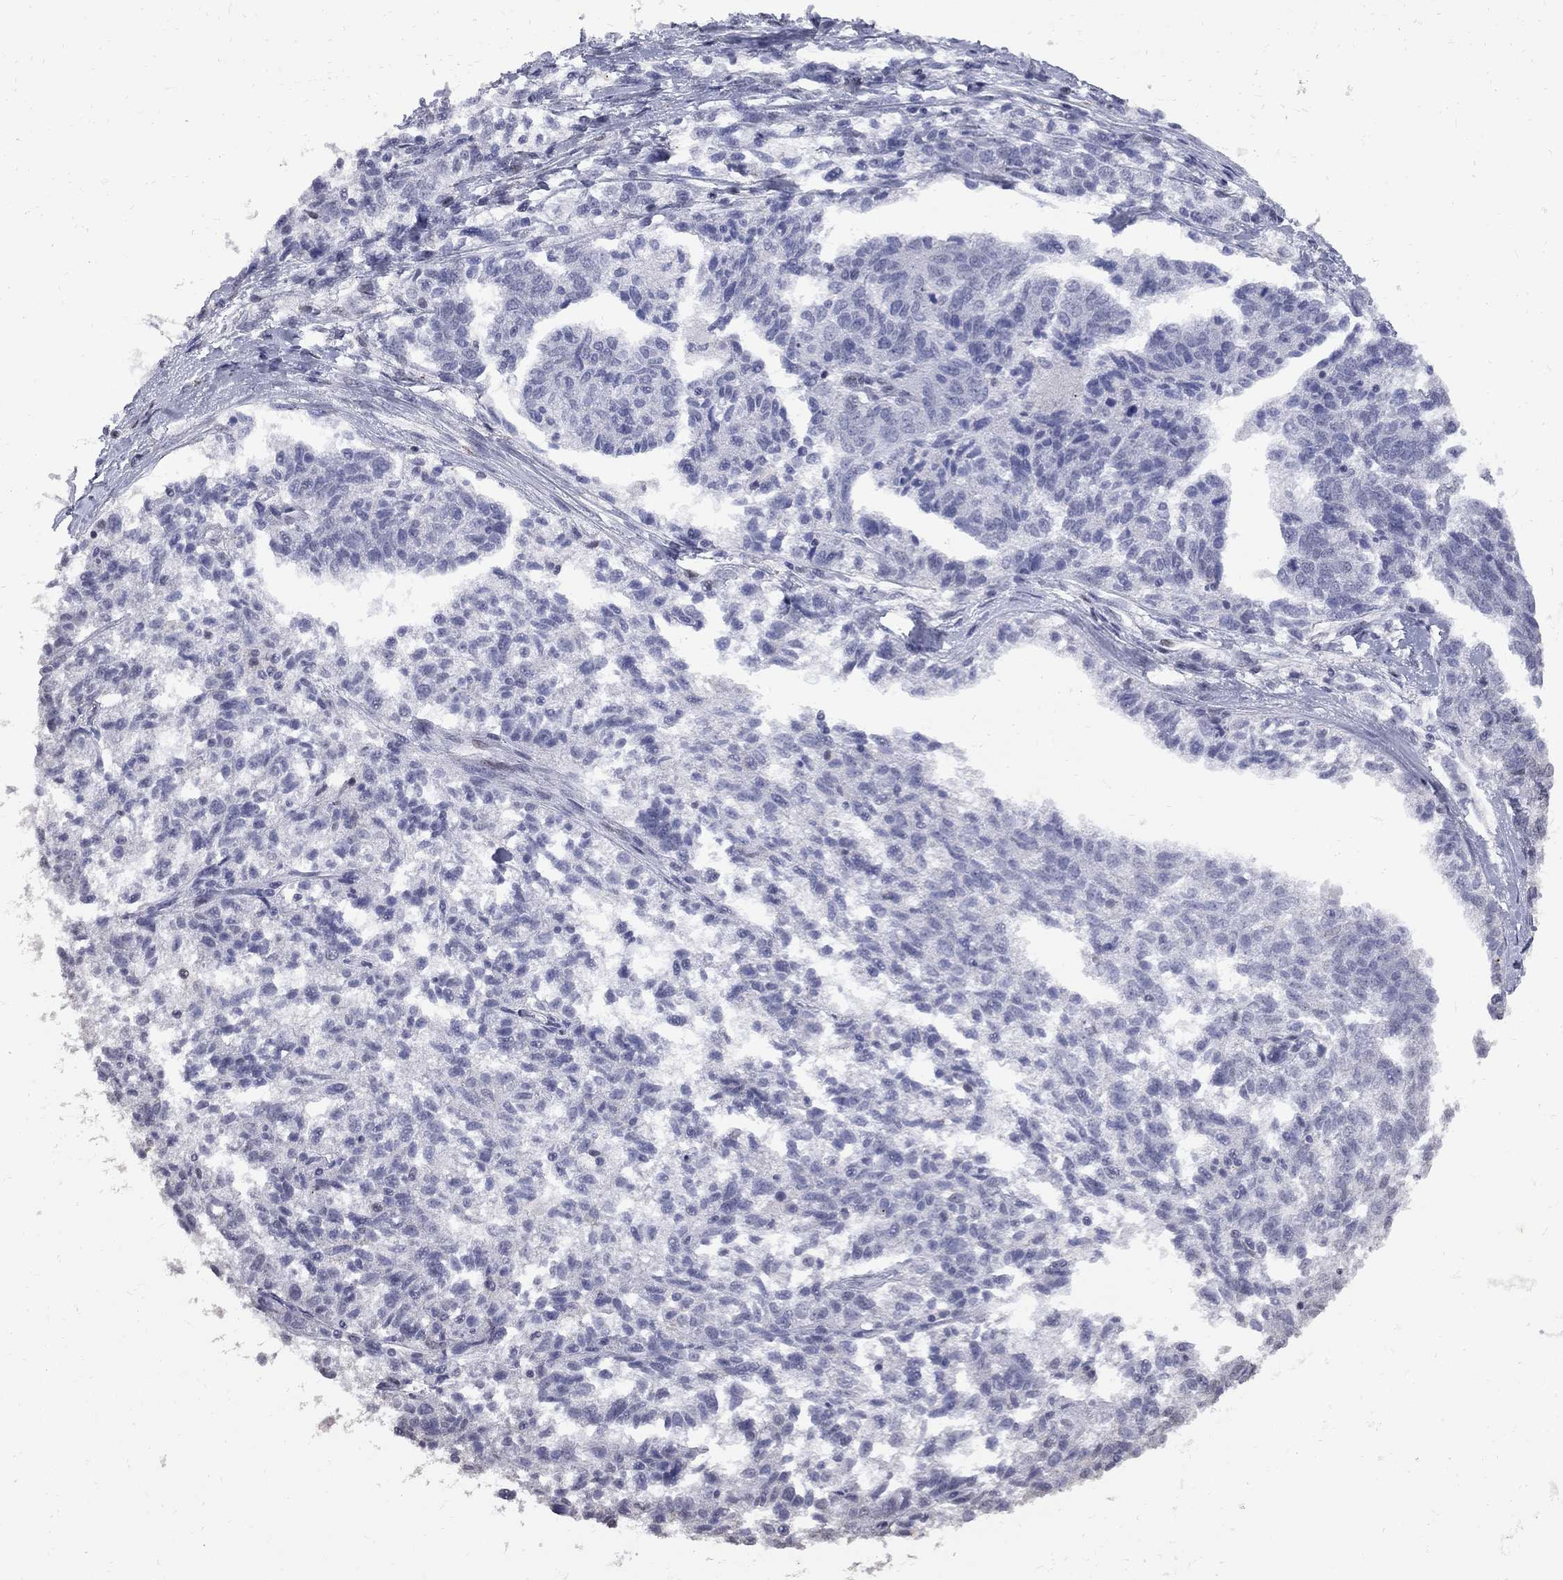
{"staining": {"intensity": "negative", "quantity": "none", "location": "none"}, "tissue": "ovarian cancer", "cell_type": "Tumor cells", "image_type": "cancer", "snomed": [{"axis": "morphology", "description": "Cystadenocarcinoma, serous, NOS"}, {"axis": "topography", "description": "Ovary"}], "caption": "Ovarian cancer was stained to show a protein in brown. There is no significant expression in tumor cells. (DAB (3,3'-diaminobenzidine) IHC visualized using brightfield microscopy, high magnification).", "gene": "ZNF154", "patient": {"sex": "female", "age": 71}}